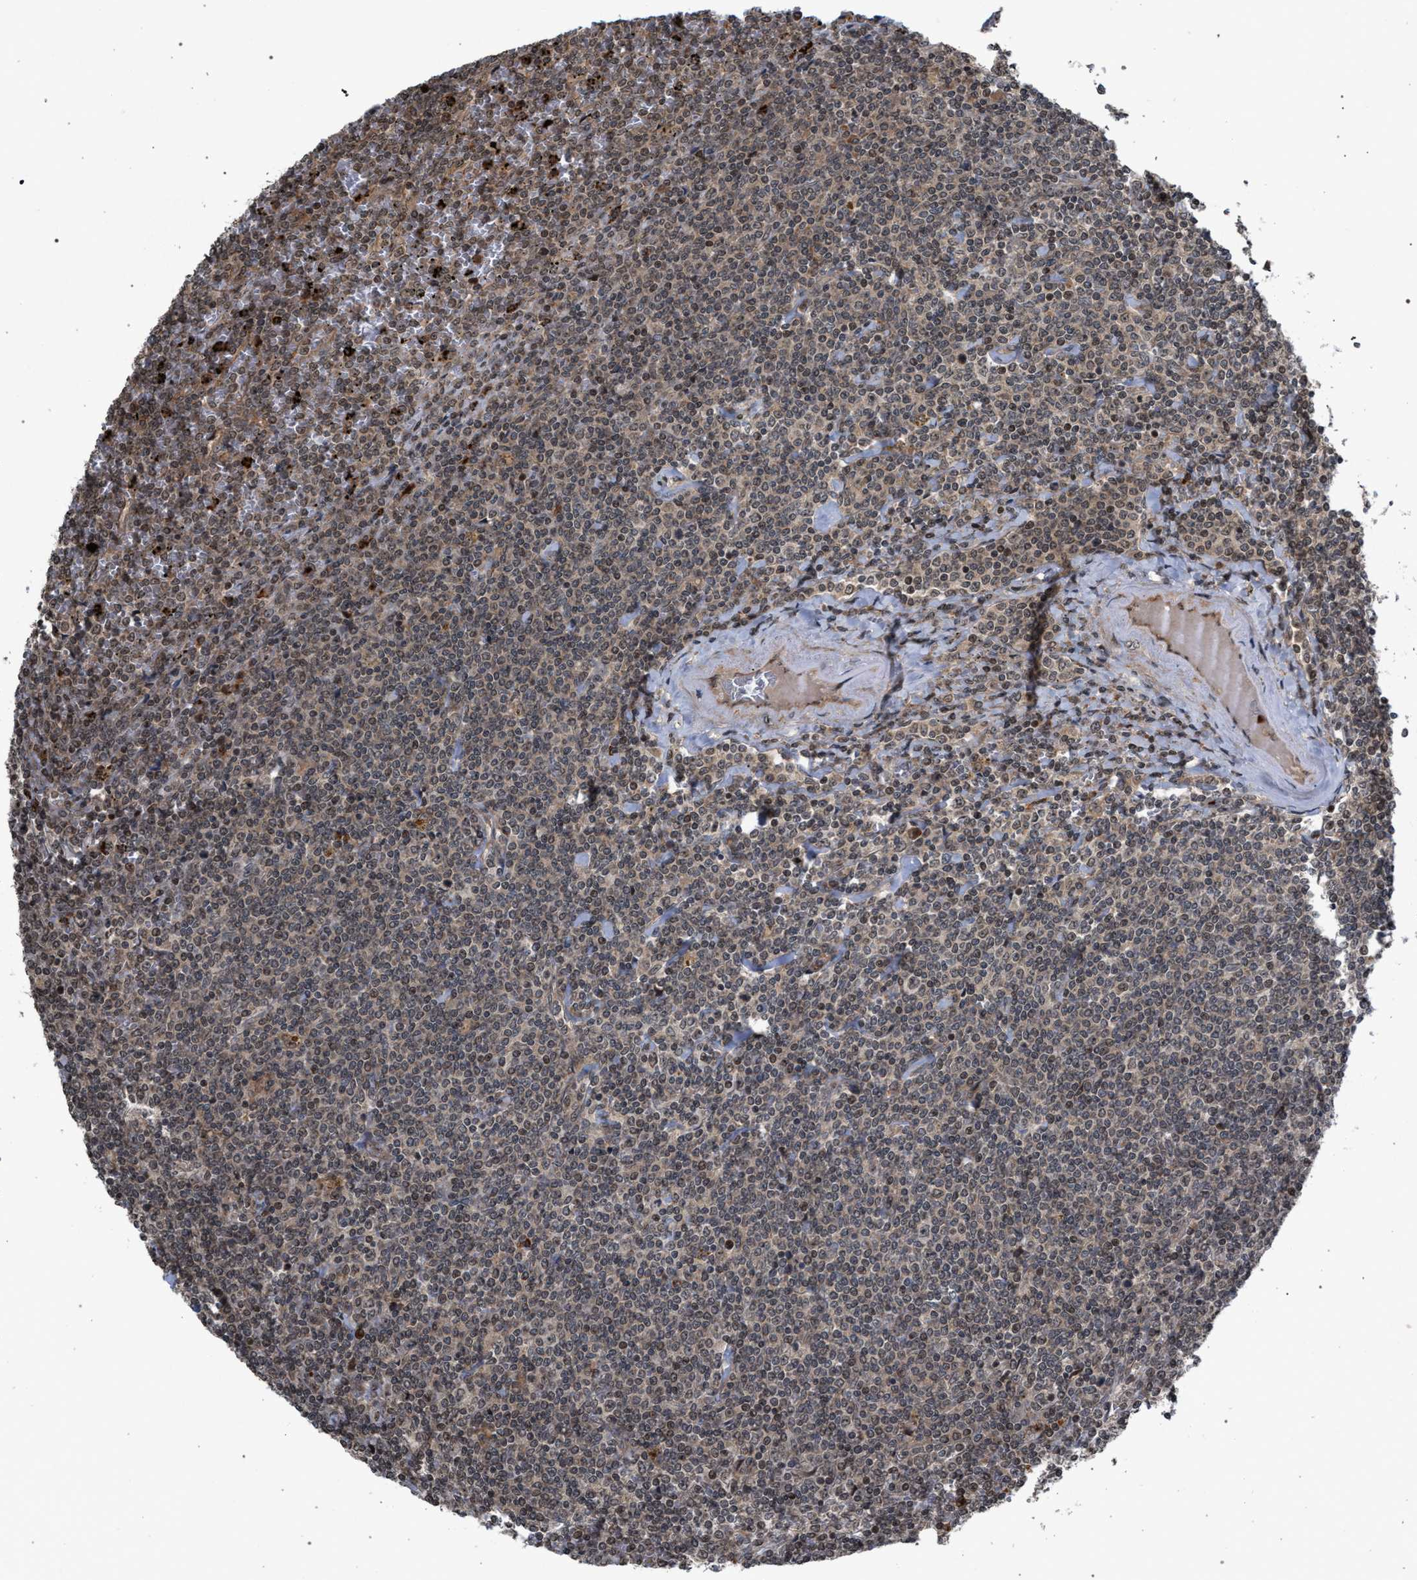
{"staining": {"intensity": "weak", "quantity": "<25%", "location": "cytoplasmic/membranous"}, "tissue": "lymphoma", "cell_type": "Tumor cells", "image_type": "cancer", "snomed": [{"axis": "morphology", "description": "Malignant lymphoma, non-Hodgkin's type, Low grade"}, {"axis": "topography", "description": "Spleen"}], "caption": "Lymphoma was stained to show a protein in brown. There is no significant expression in tumor cells.", "gene": "IRAK4", "patient": {"sex": "female", "age": 19}}